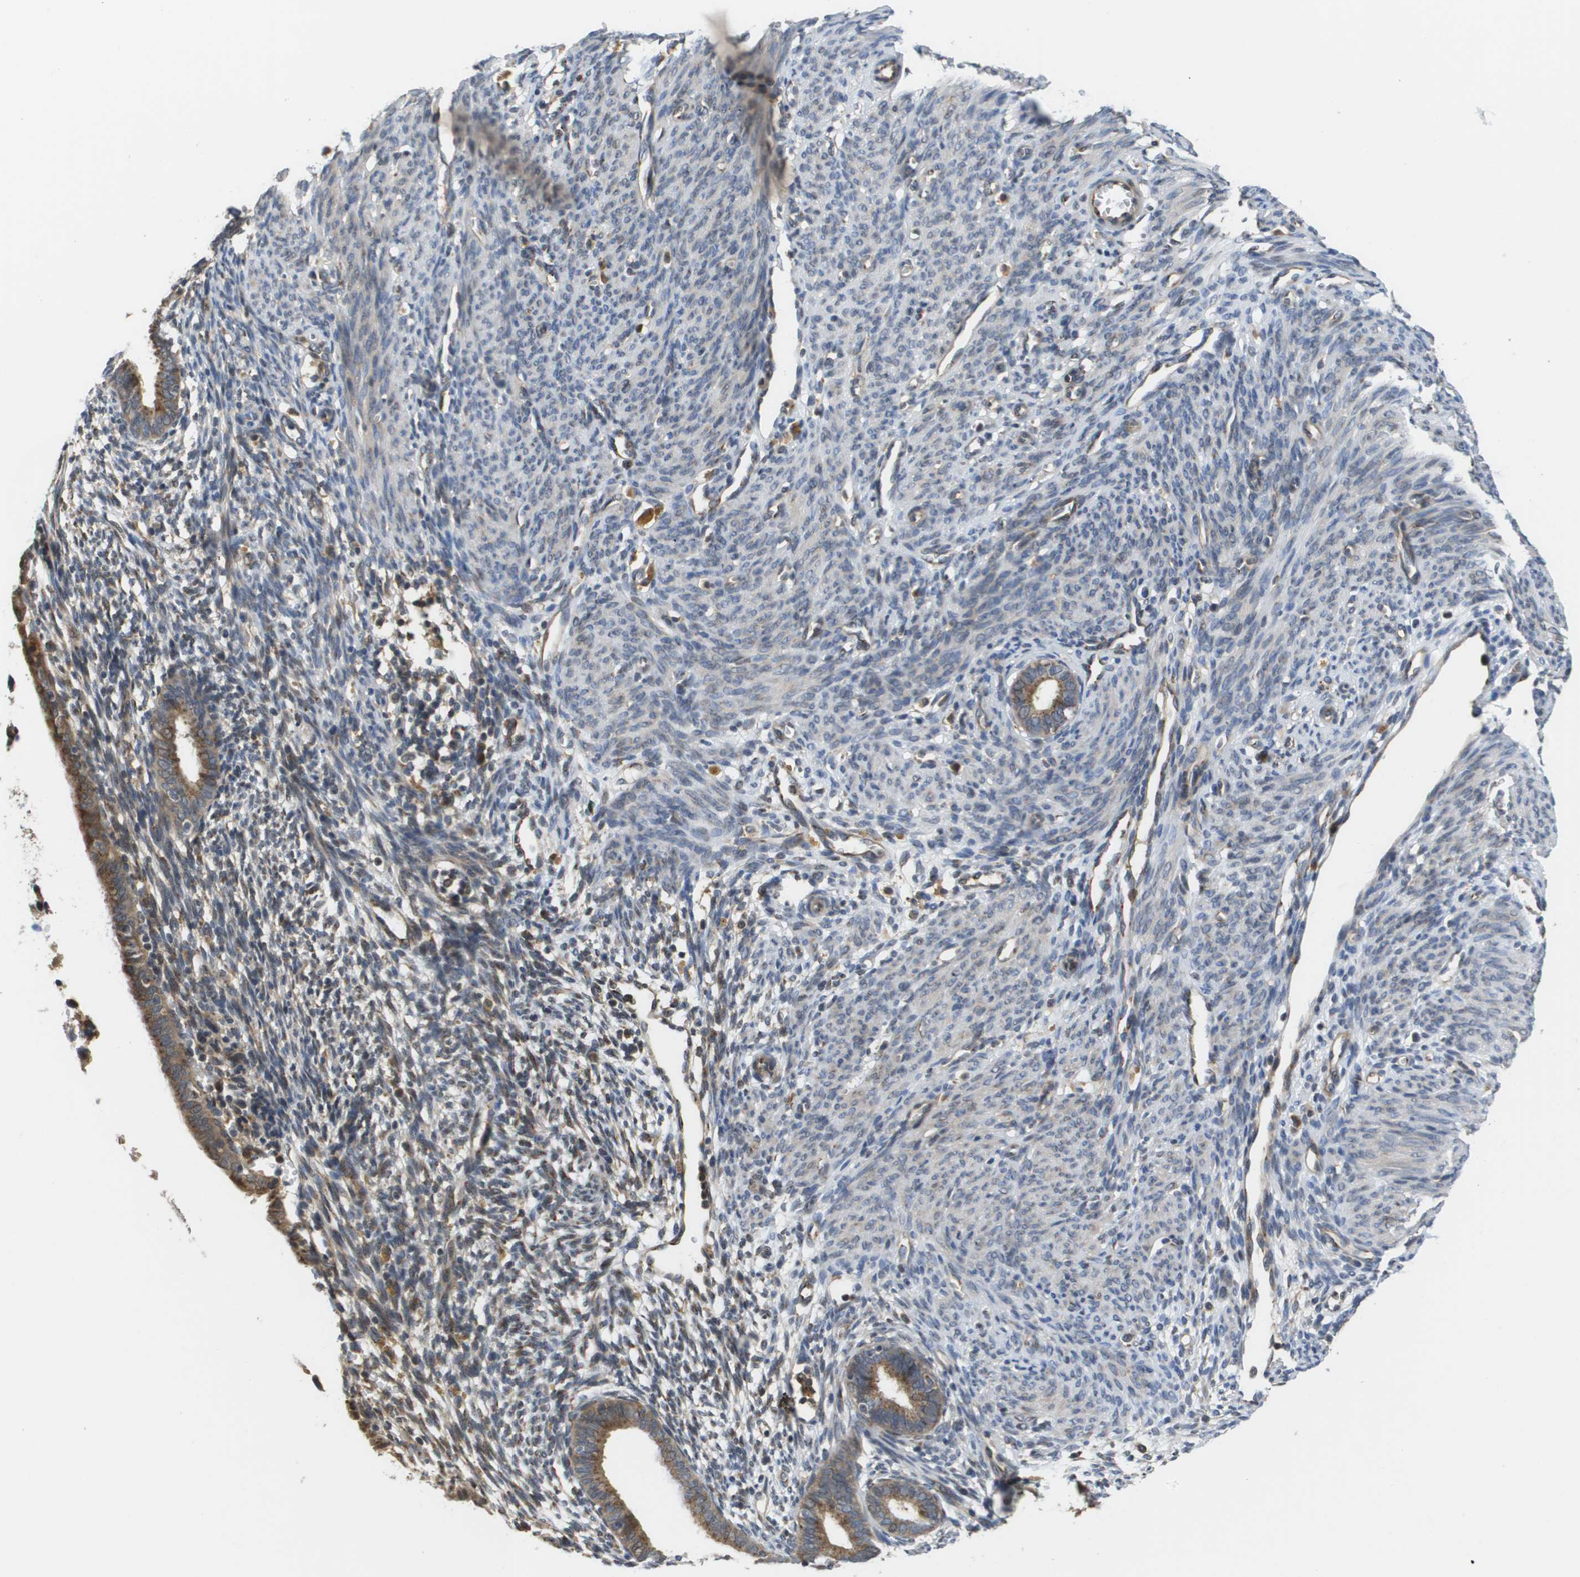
{"staining": {"intensity": "weak", "quantity": "<25%", "location": "cytoplasmic/membranous"}, "tissue": "endometrium", "cell_type": "Cells in endometrial stroma", "image_type": "normal", "snomed": [{"axis": "morphology", "description": "Normal tissue, NOS"}, {"axis": "morphology", "description": "Adenocarcinoma, NOS"}, {"axis": "topography", "description": "Endometrium"}, {"axis": "topography", "description": "Ovary"}], "caption": "A histopathology image of endometrium stained for a protein demonstrates no brown staining in cells in endometrial stroma. Brightfield microscopy of immunohistochemistry (IHC) stained with DAB (brown) and hematoxylin (blue), captured at high magnification.", "gene": "PCK1", "patient": {"sex": "female", "age": 68}}